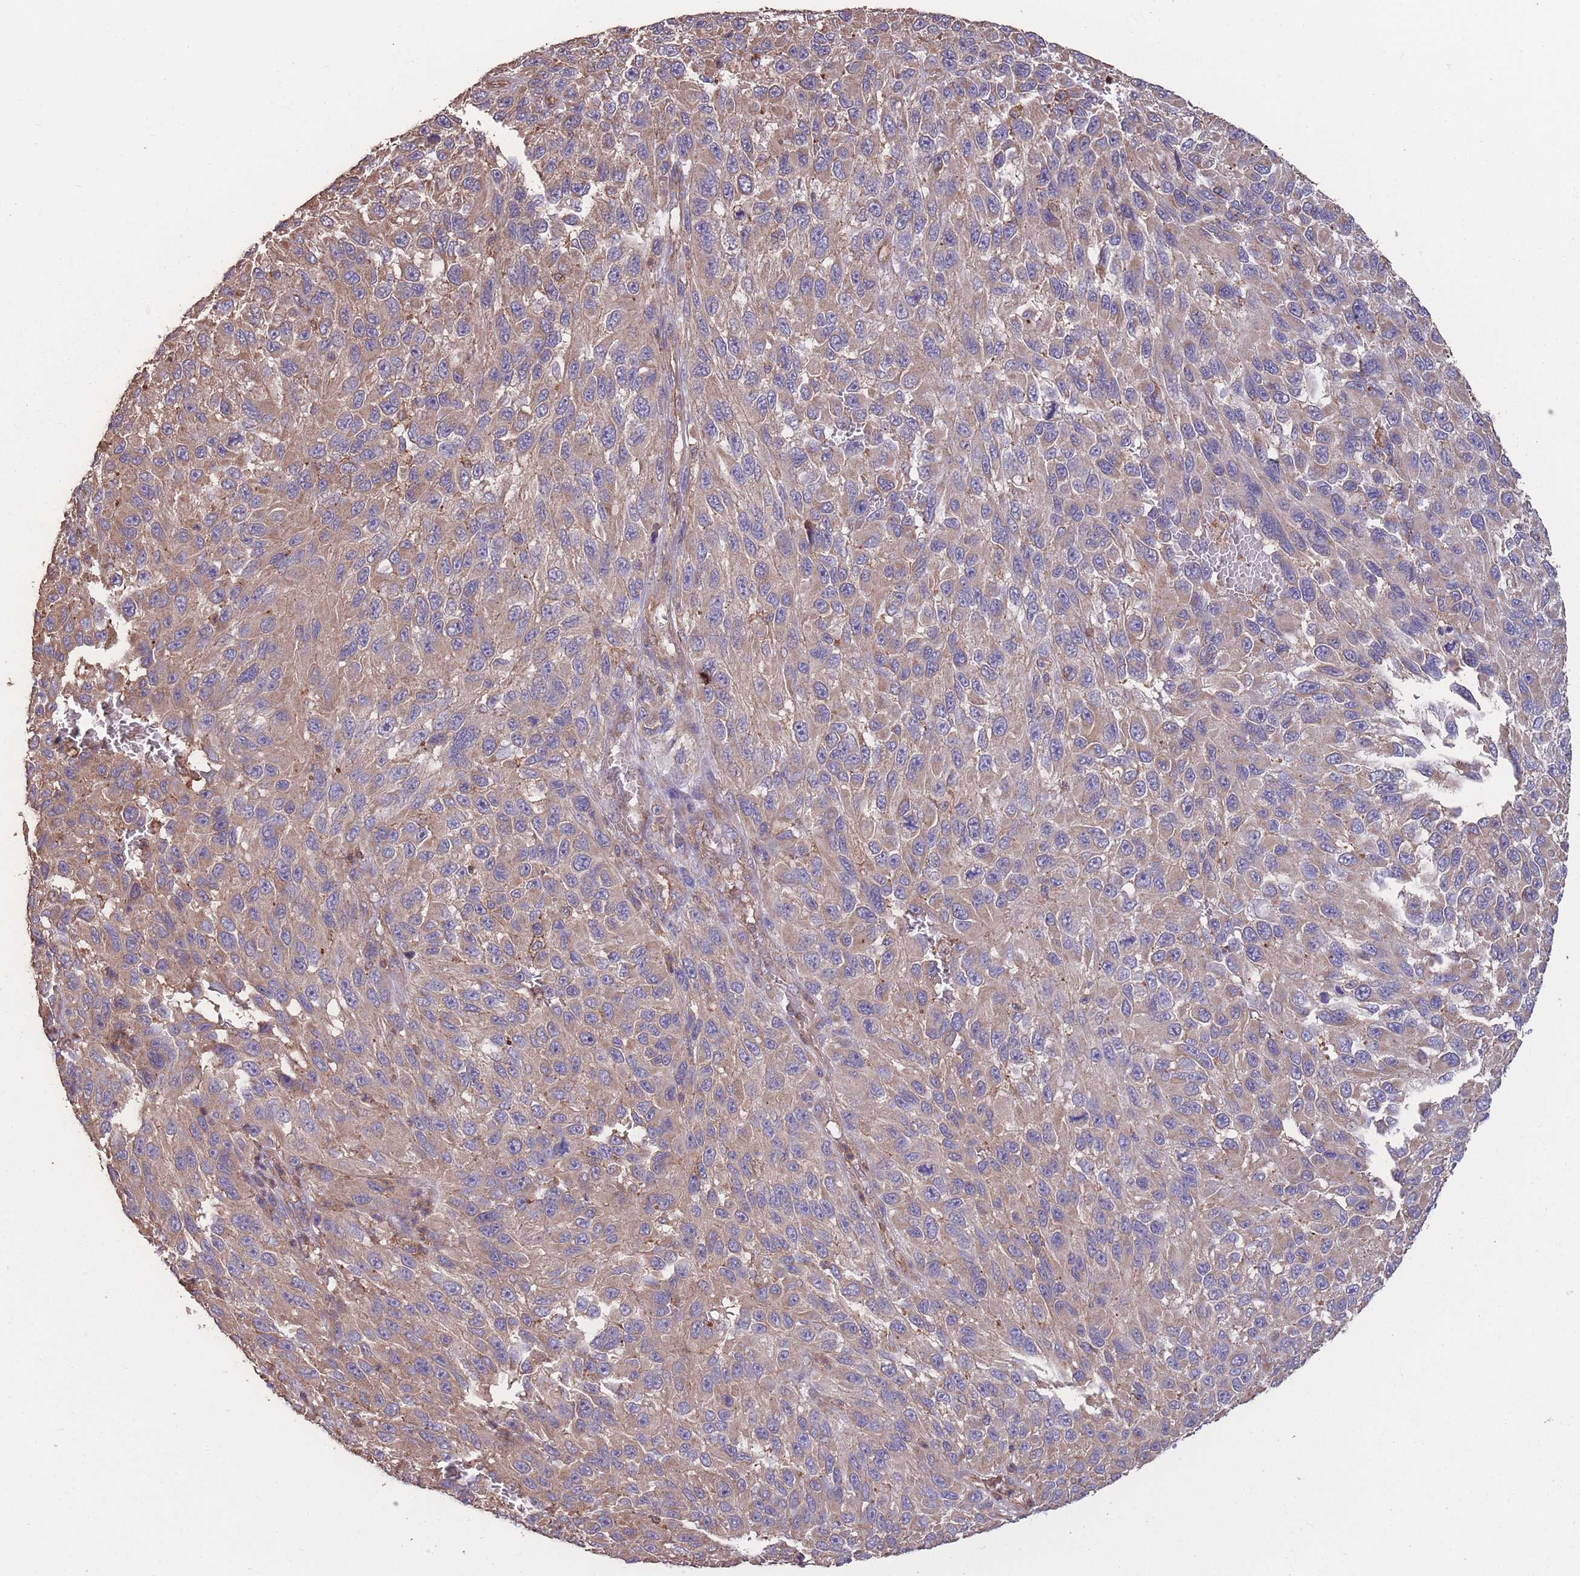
{"staining": {"intensity": "weak", "quantity": ">75%", "location": "cytoplasmic/membranous"}, "tissue": "melanoma", "cell_type": "Tumor cells", "image_type": "cancer", "snomed": [{"axis": "morphology", "description": "Malignant melanoma, NOS"}, {"axis": "topography", "description": "Skin"}], "caption": "Immunohistochemical staining of melanoma demonstrates low levels of weak cytoplasmic/membranous protein staining in about >75% of tumor cells. Ihc stains the protein of interest in brown and the nuclei are stained blue.", "gene": "NUDT21", "patient": {"sex": "female", "age": 96}}